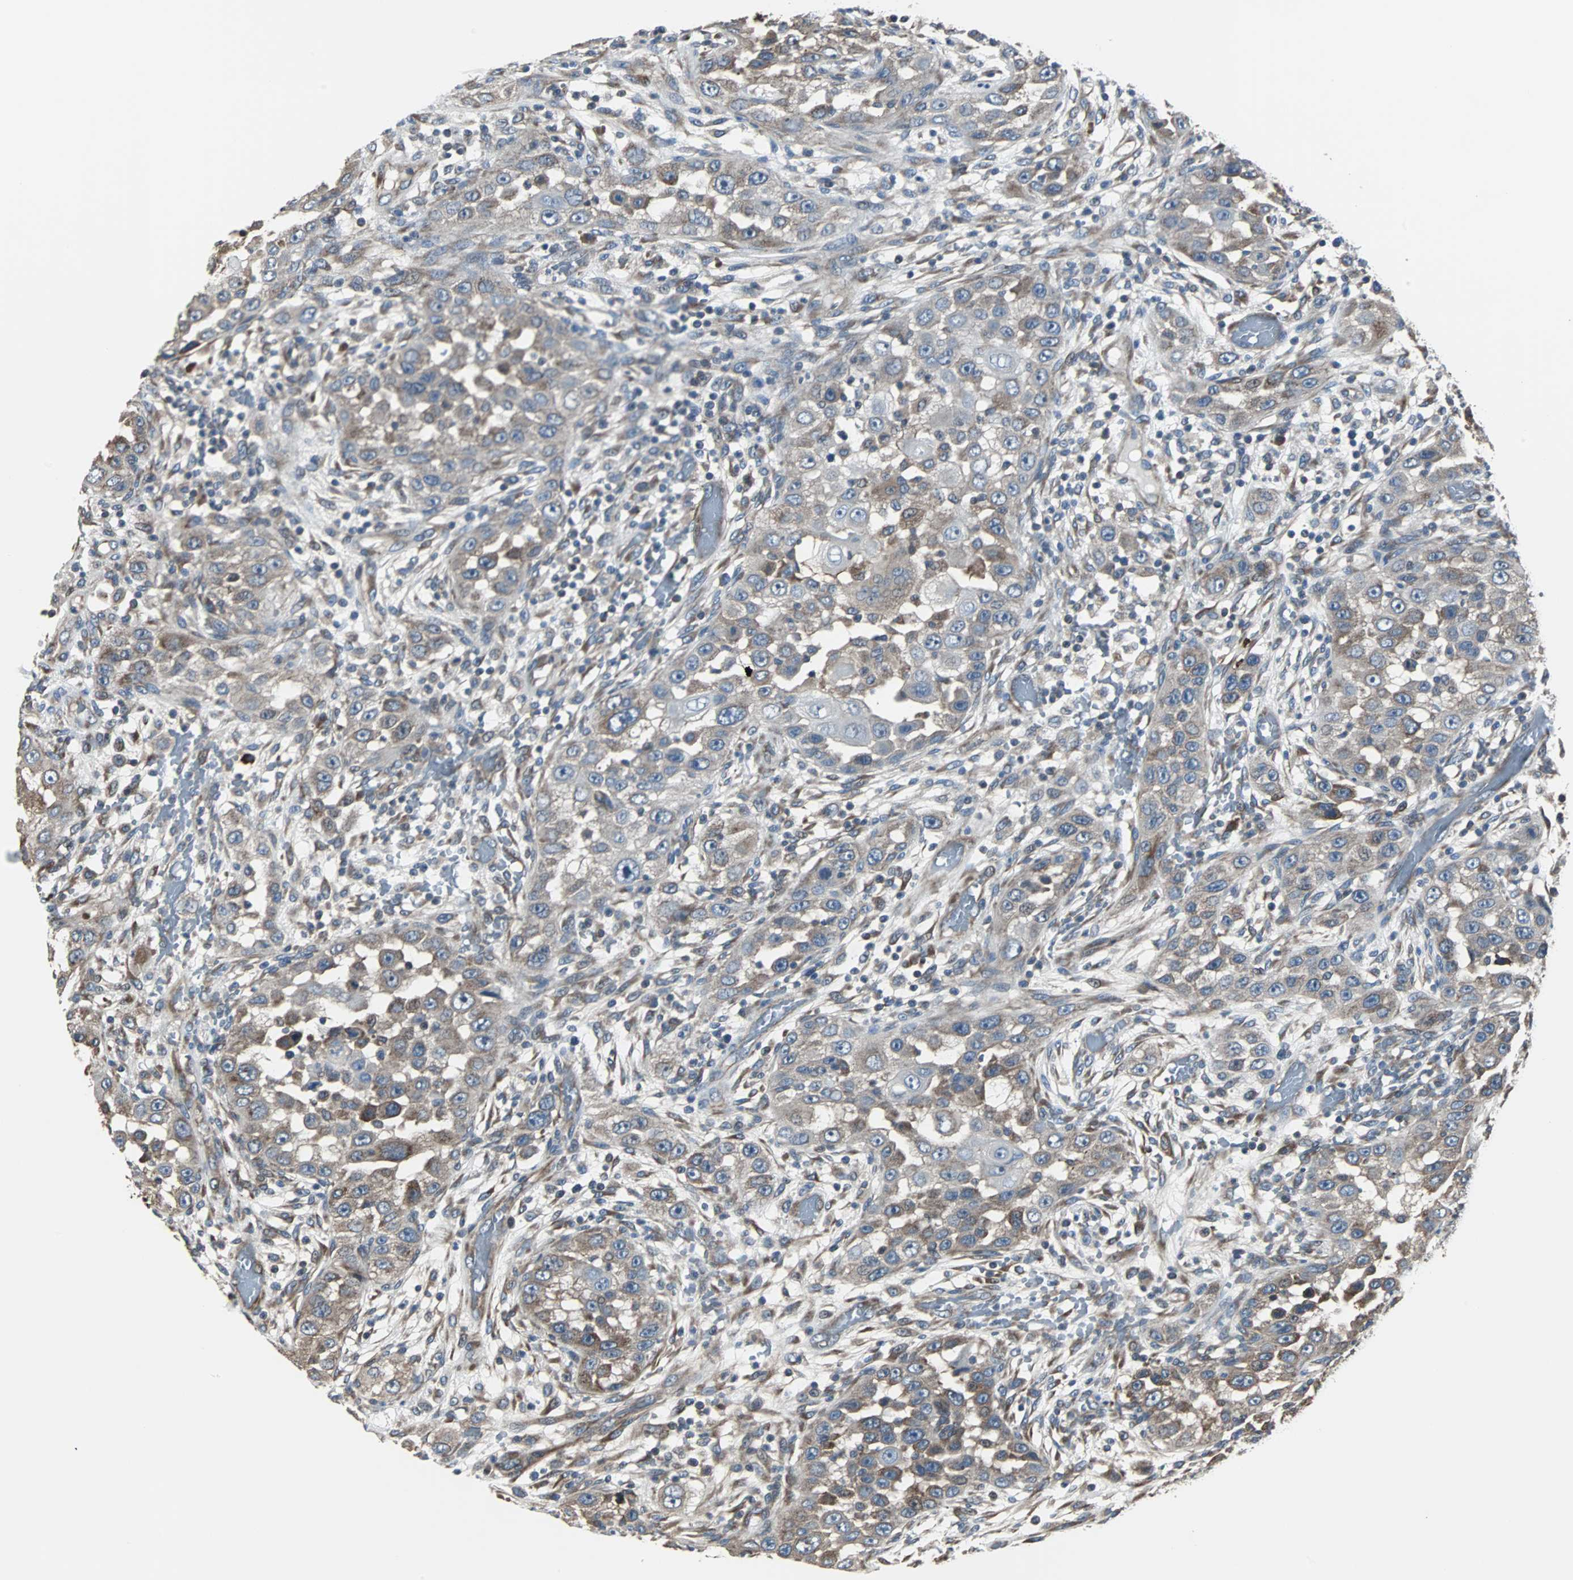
{"staining": {"intensity": "weak", "quantity": ">75%", "location": "cytoplasmic/membranous"}, "tissue": "head and neck cancer", "cell_type": "Tumor cells", "image_type": "cancer", "snomed": [{"axis": "morphology", "description": "Carcinoma, NOS"}, {"axis": "topography", "description": "Head-Neck"}], "caption": "There is low levels of weak cytoplasmic/membranous expression in tumor cells of carcinoma (head and neck), as demonstrated by immunohistochemical staining (brown color).", "gene": "CHP1", "patient": {"sex": "male", "age": 87}}